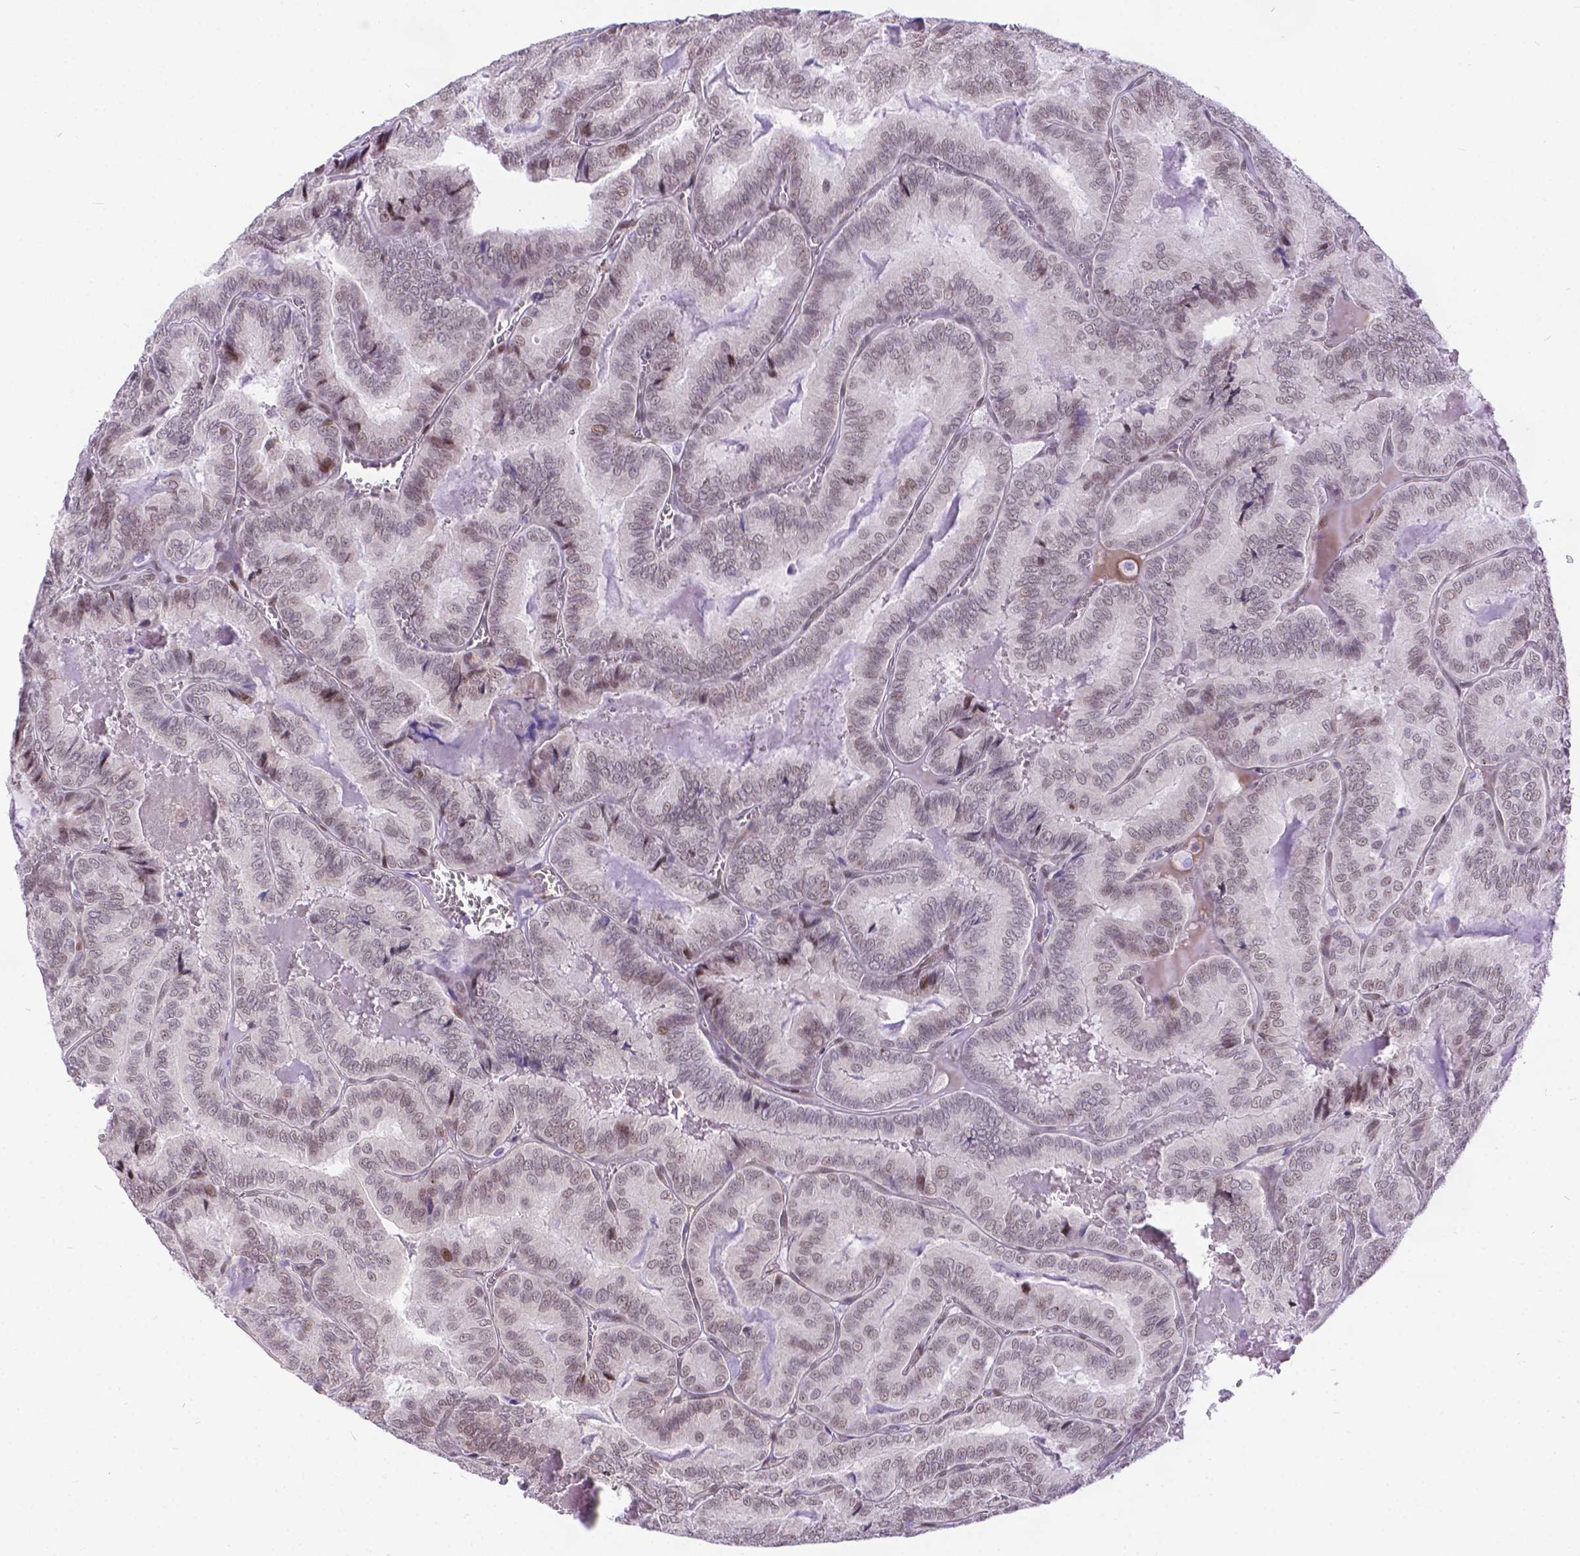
{"staining": {"intensity": "weak", "quantity": "25%-75%", "location": "nuclear"}, "tissue": "thyroid cancer", "cell_type": "Tumor cells", "image_type": "cancer", "snomed": [{"axis": "morphology", "description": "Papillary adenocarcinoma, NOS"}, {"axis": "topography", "description": "Thyroid gland"}], "caption": "Thyroid papillary adenocarcinoma stained with a protein marker demonstrates weak staining in tumor cells.", "gene": "FAM124B", "patient": {"sex": "female", "age": 75}}